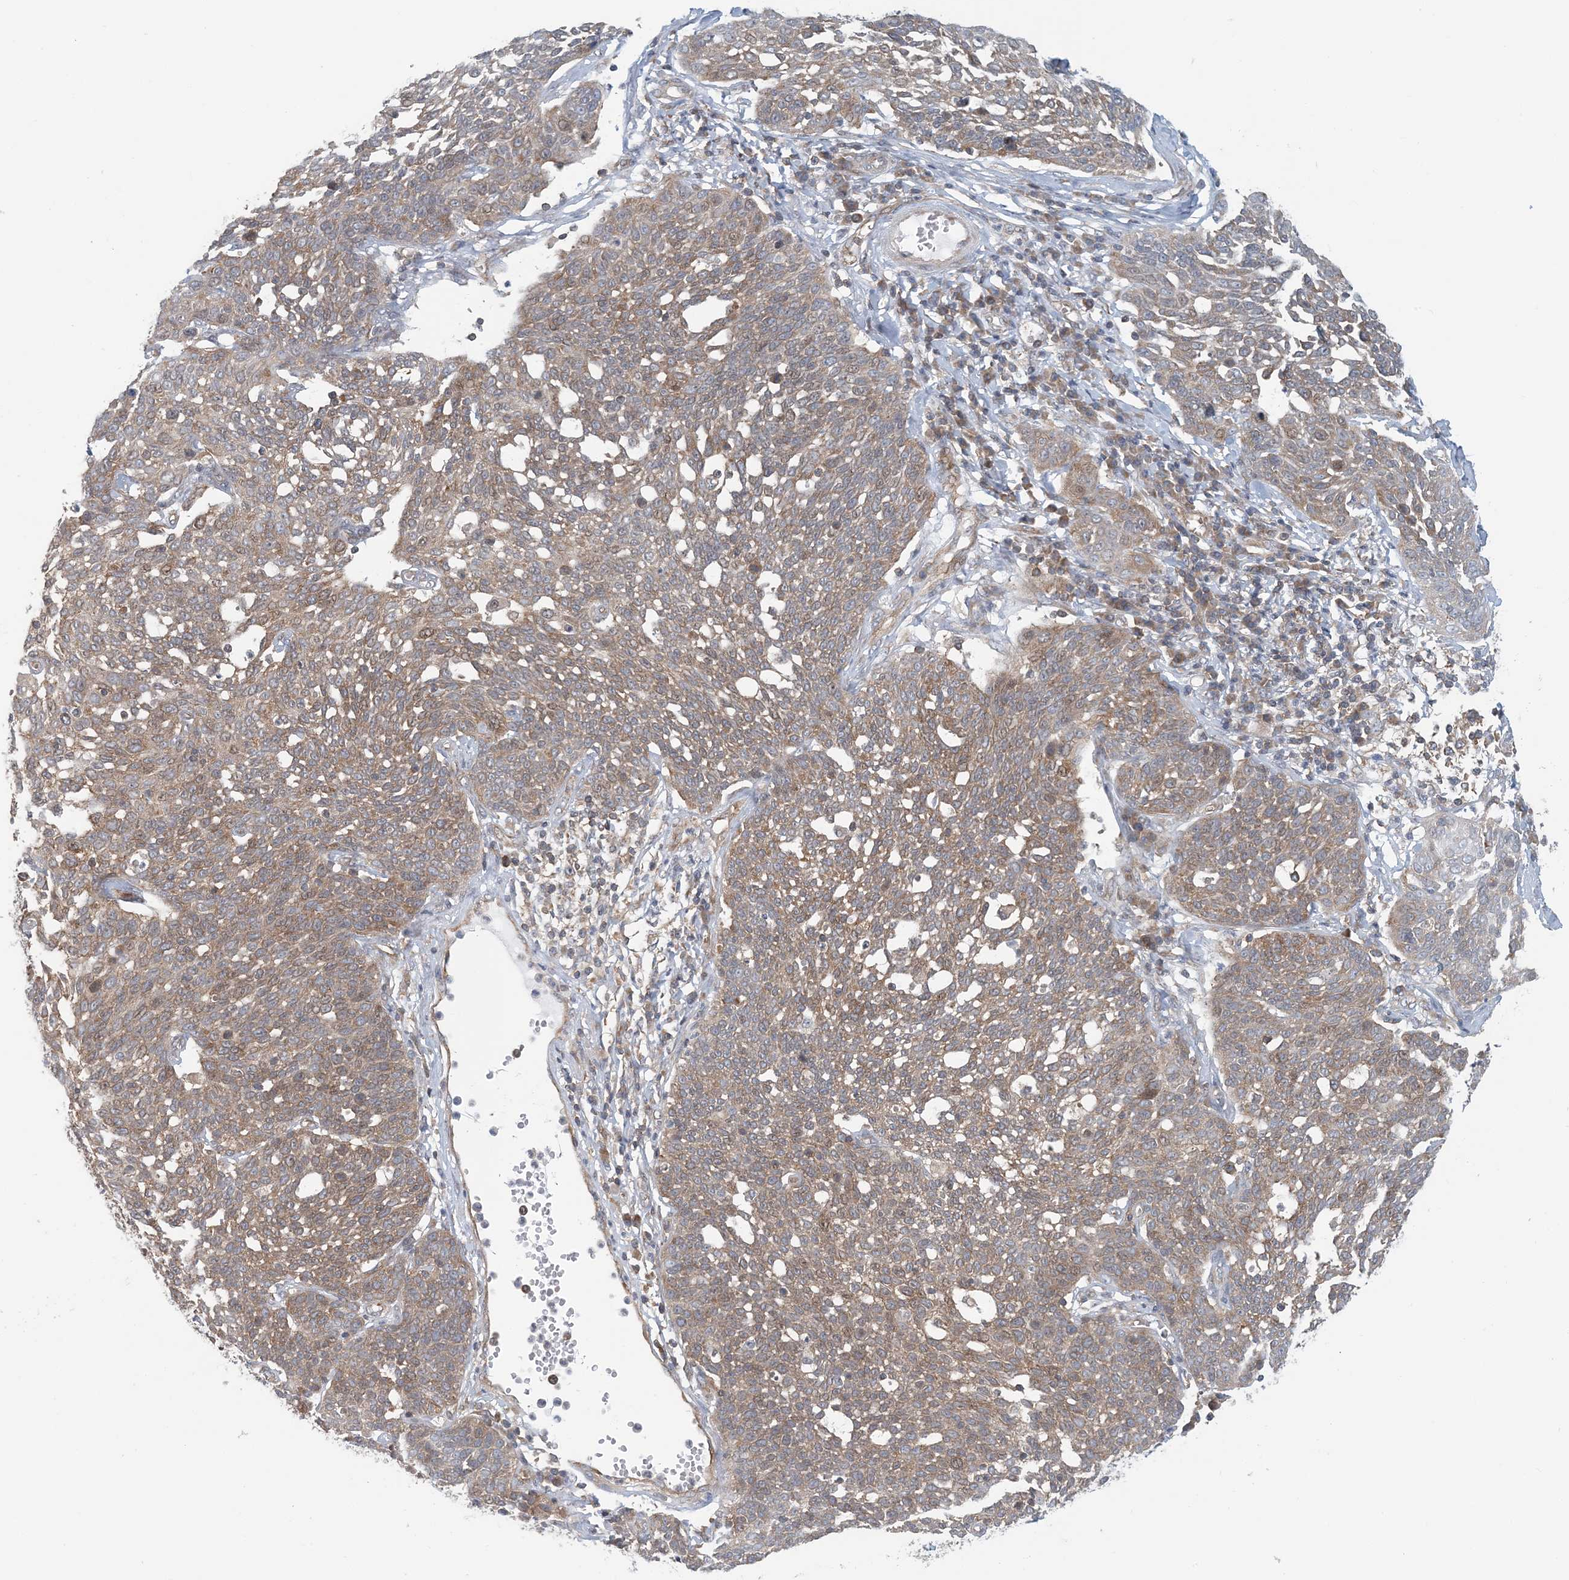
{"staining": {"intensity": "weak", "quantity": ">75%", "location": "cytoplasmic/membranous"}, "tissue": "cervical cancer", "cell_type": "Tumor cells", "image_type": "cancer", "snomed": [{"axis": "morphology", "description": "Squamous cell carcinoma, NOS"}, {"axis": "topography", "description": "Cervix"}], "caption": "Protein analysis of cervical cancer tissue exhibits weak cytoplasmic/membranous positivity in about >75% of tumor cells.", "gene": "ATP13A2", "patient": {"sex": "female", "age": 34}}